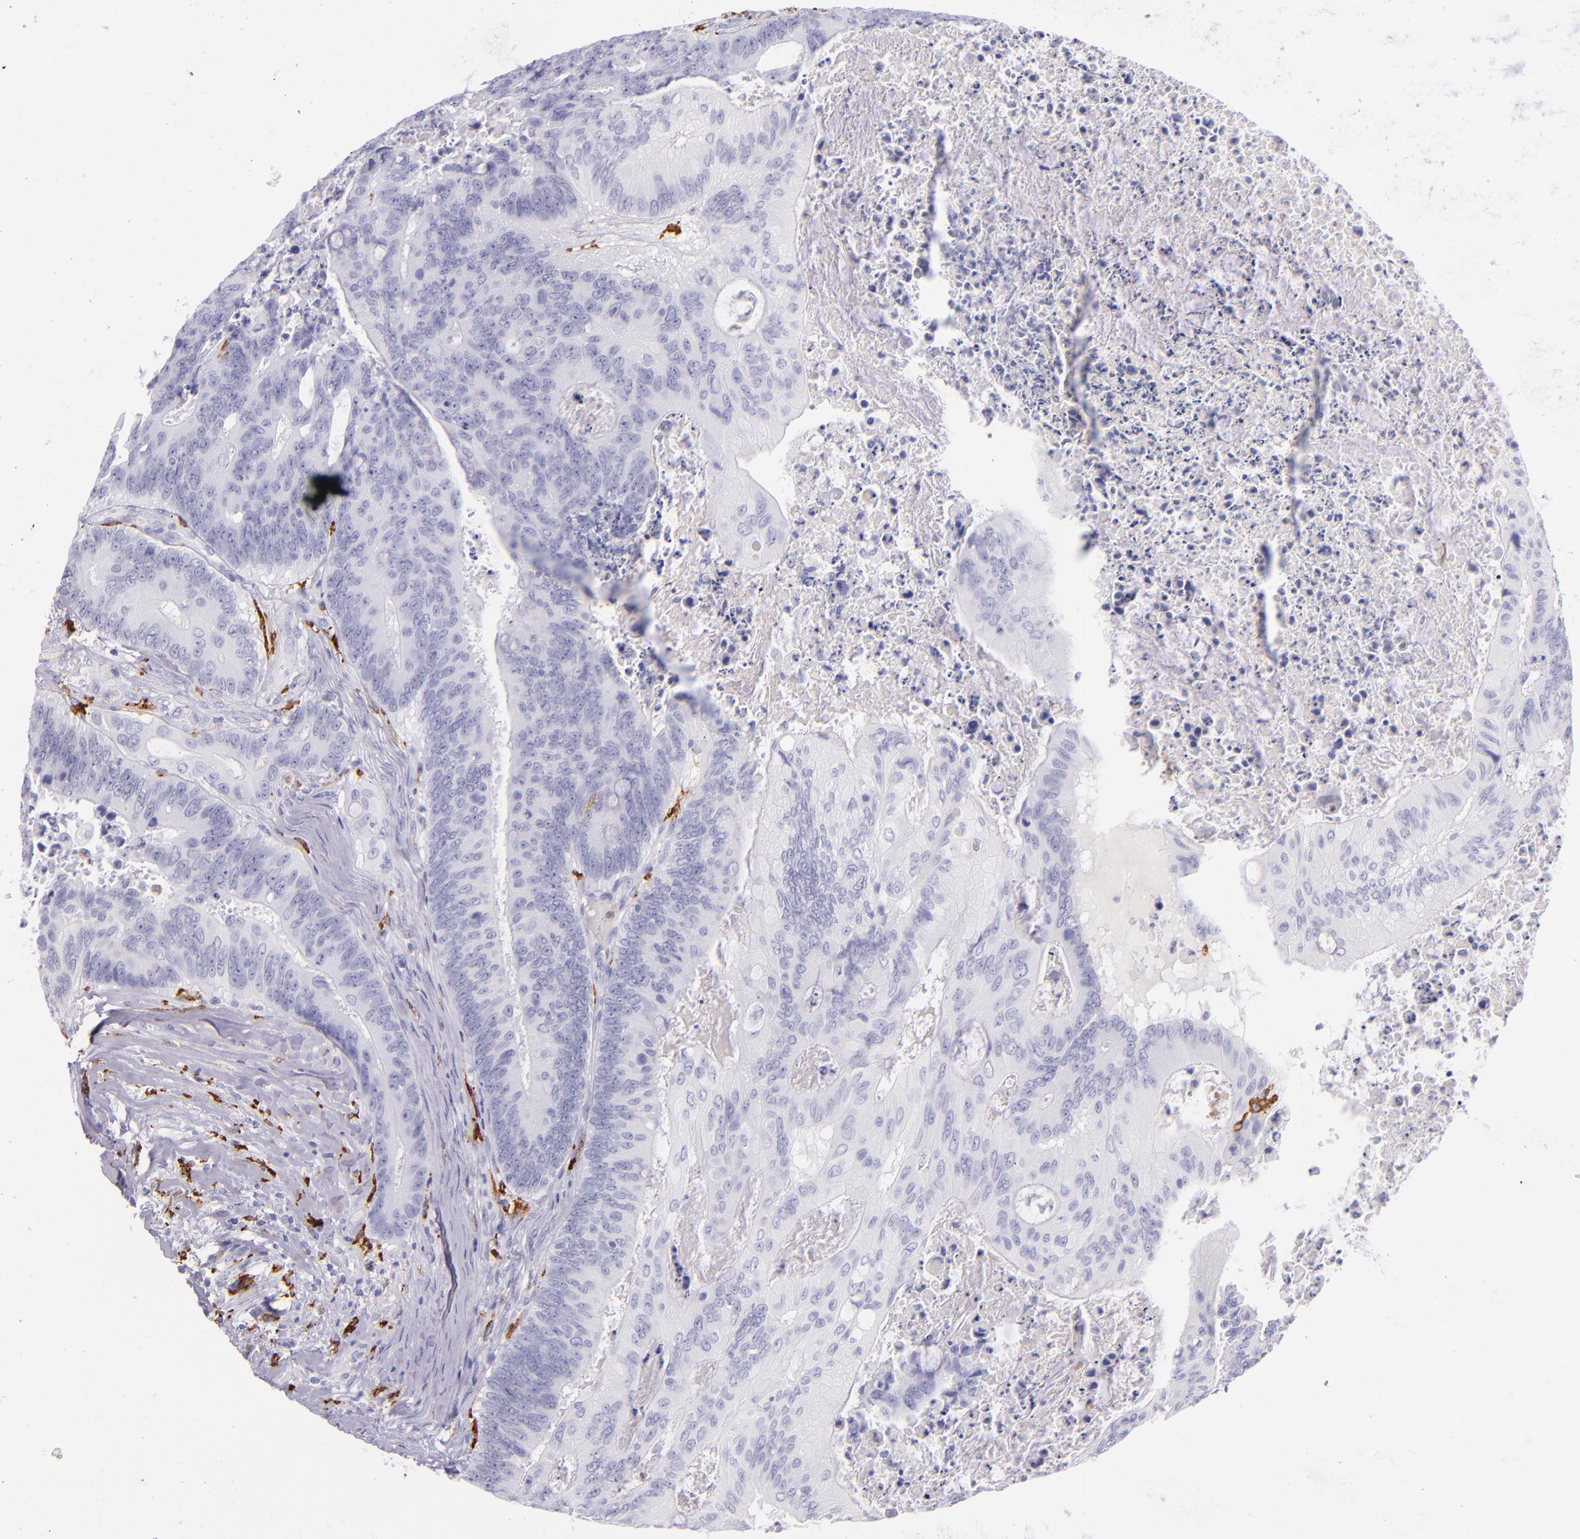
{"staining": {"intensity": "negative", "quantity": "none", "location": "none"}, "tissue": "colorectal cancer", "cell_type": "Tumor cells", "image_type": "cancer", "snomed": [{"axis": "morphology", "description": "Adenocarcinoma, NOS"}, {"axis": "topography", "description": "Colon"}], "caption": "DAB (3,3'-diaminobenzidine) immunohistochemical staining of colorectal cancer (adenocarcinoma) reveals no significant positivity in tumor cells. (DAB immunohistochemistry (IHC), high magnification).", "gene": "CD163", "patient": {"sex": "male", "age": 65}}